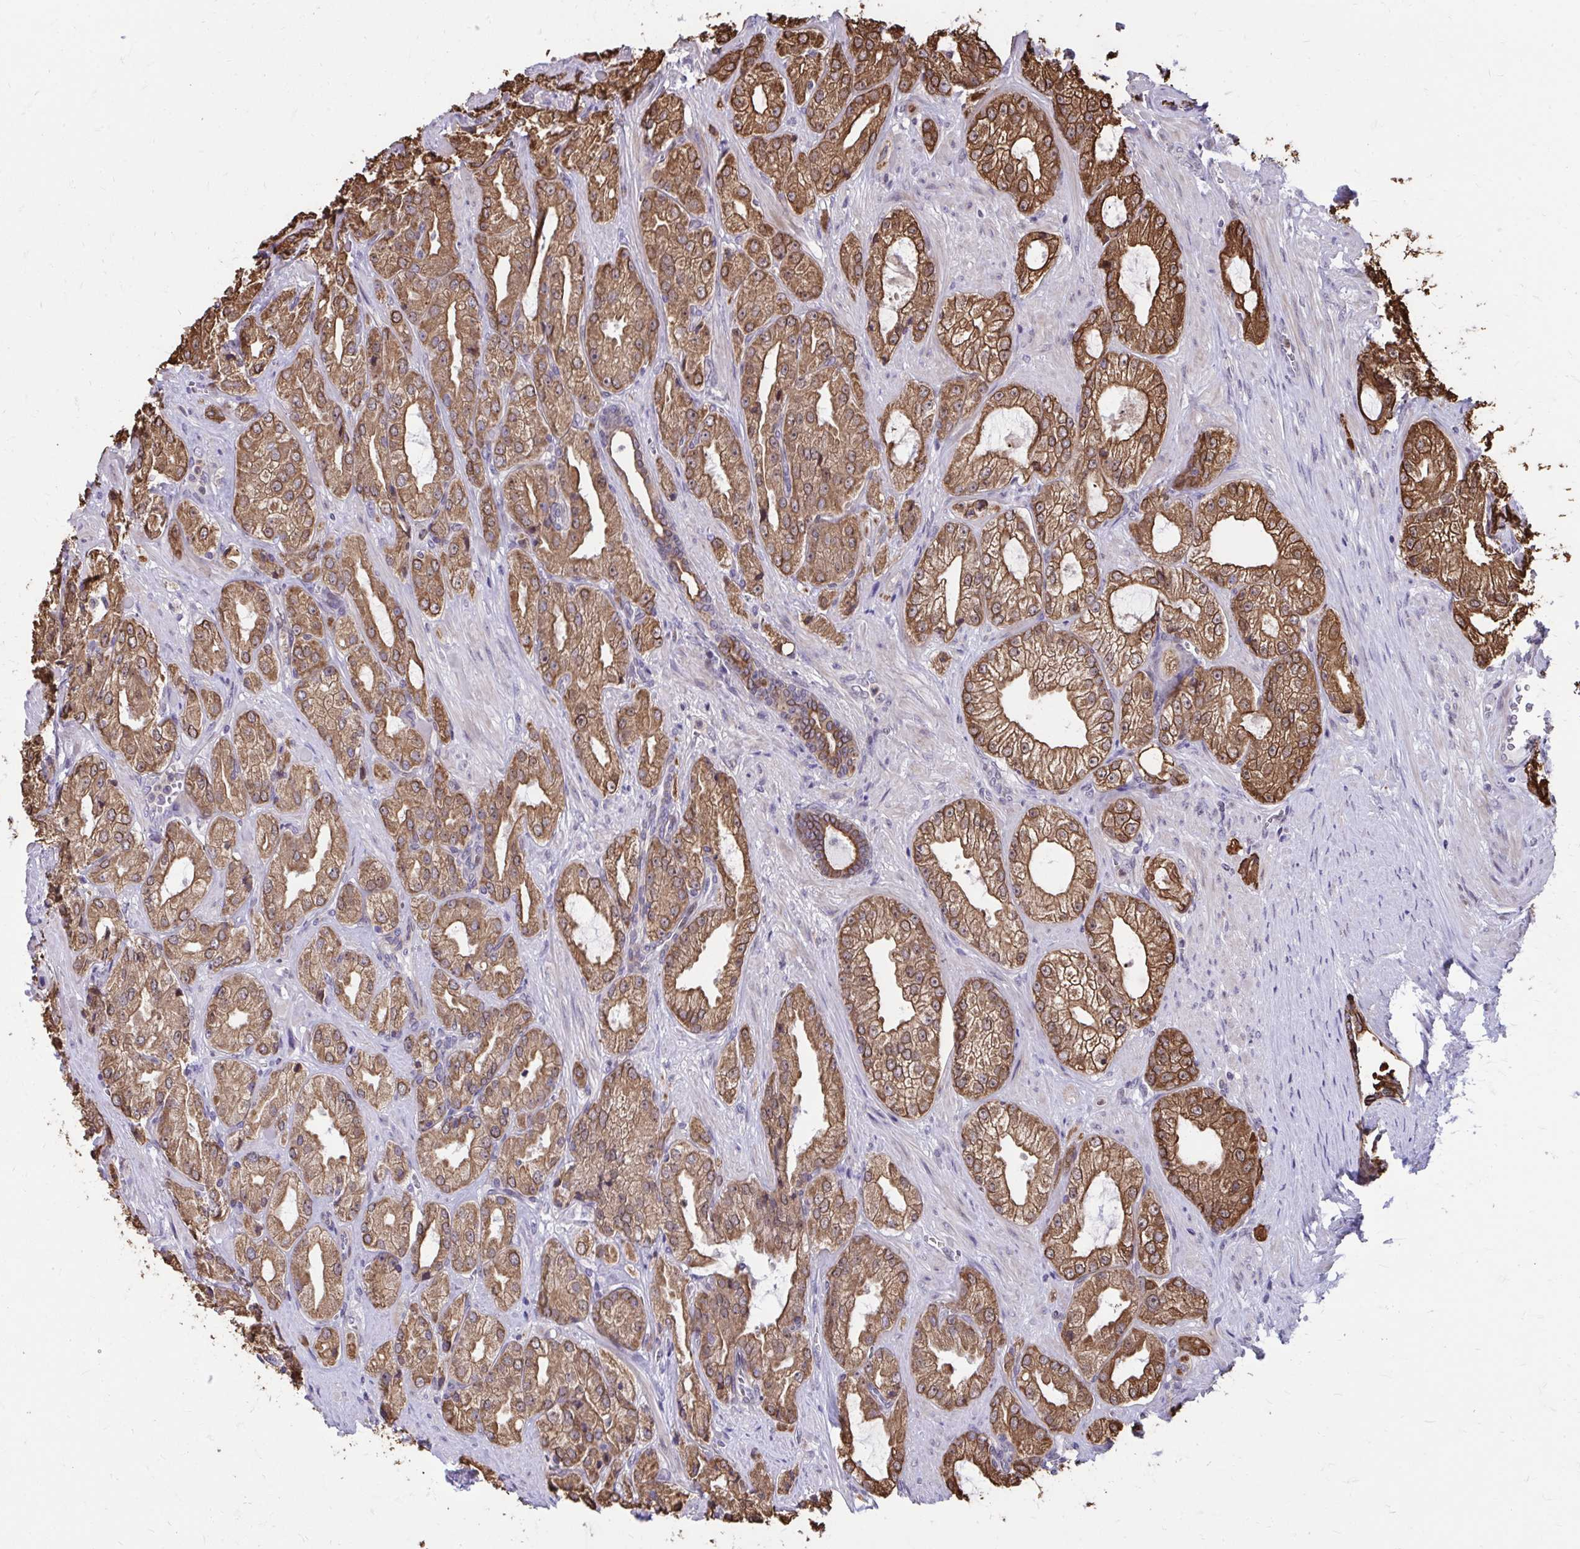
{"staining": {"intensity": "moderate", "quantity": ">75%", "location": "cytoplasmic/membranous"}, "tissue": "prostate cancer", "cell_type": "Tumor cells", "image_type": "cancer", "snomed": [{"axis": "morphology", "description": "Adenocarcinoma, High grade"}, {"axis": "topography", "description": "Prostate"}], "caption": "DAB (3,3'-diaminobenzidine) immunohistochemical staining of human high-grade adenocarcinoma (prostate) displays moderate cytoplasmic/membranous protein staining in approximately >75% of tumor cells.", "gene": "ANKRD30B", "patient": {"sex": "male", "age": 68}}